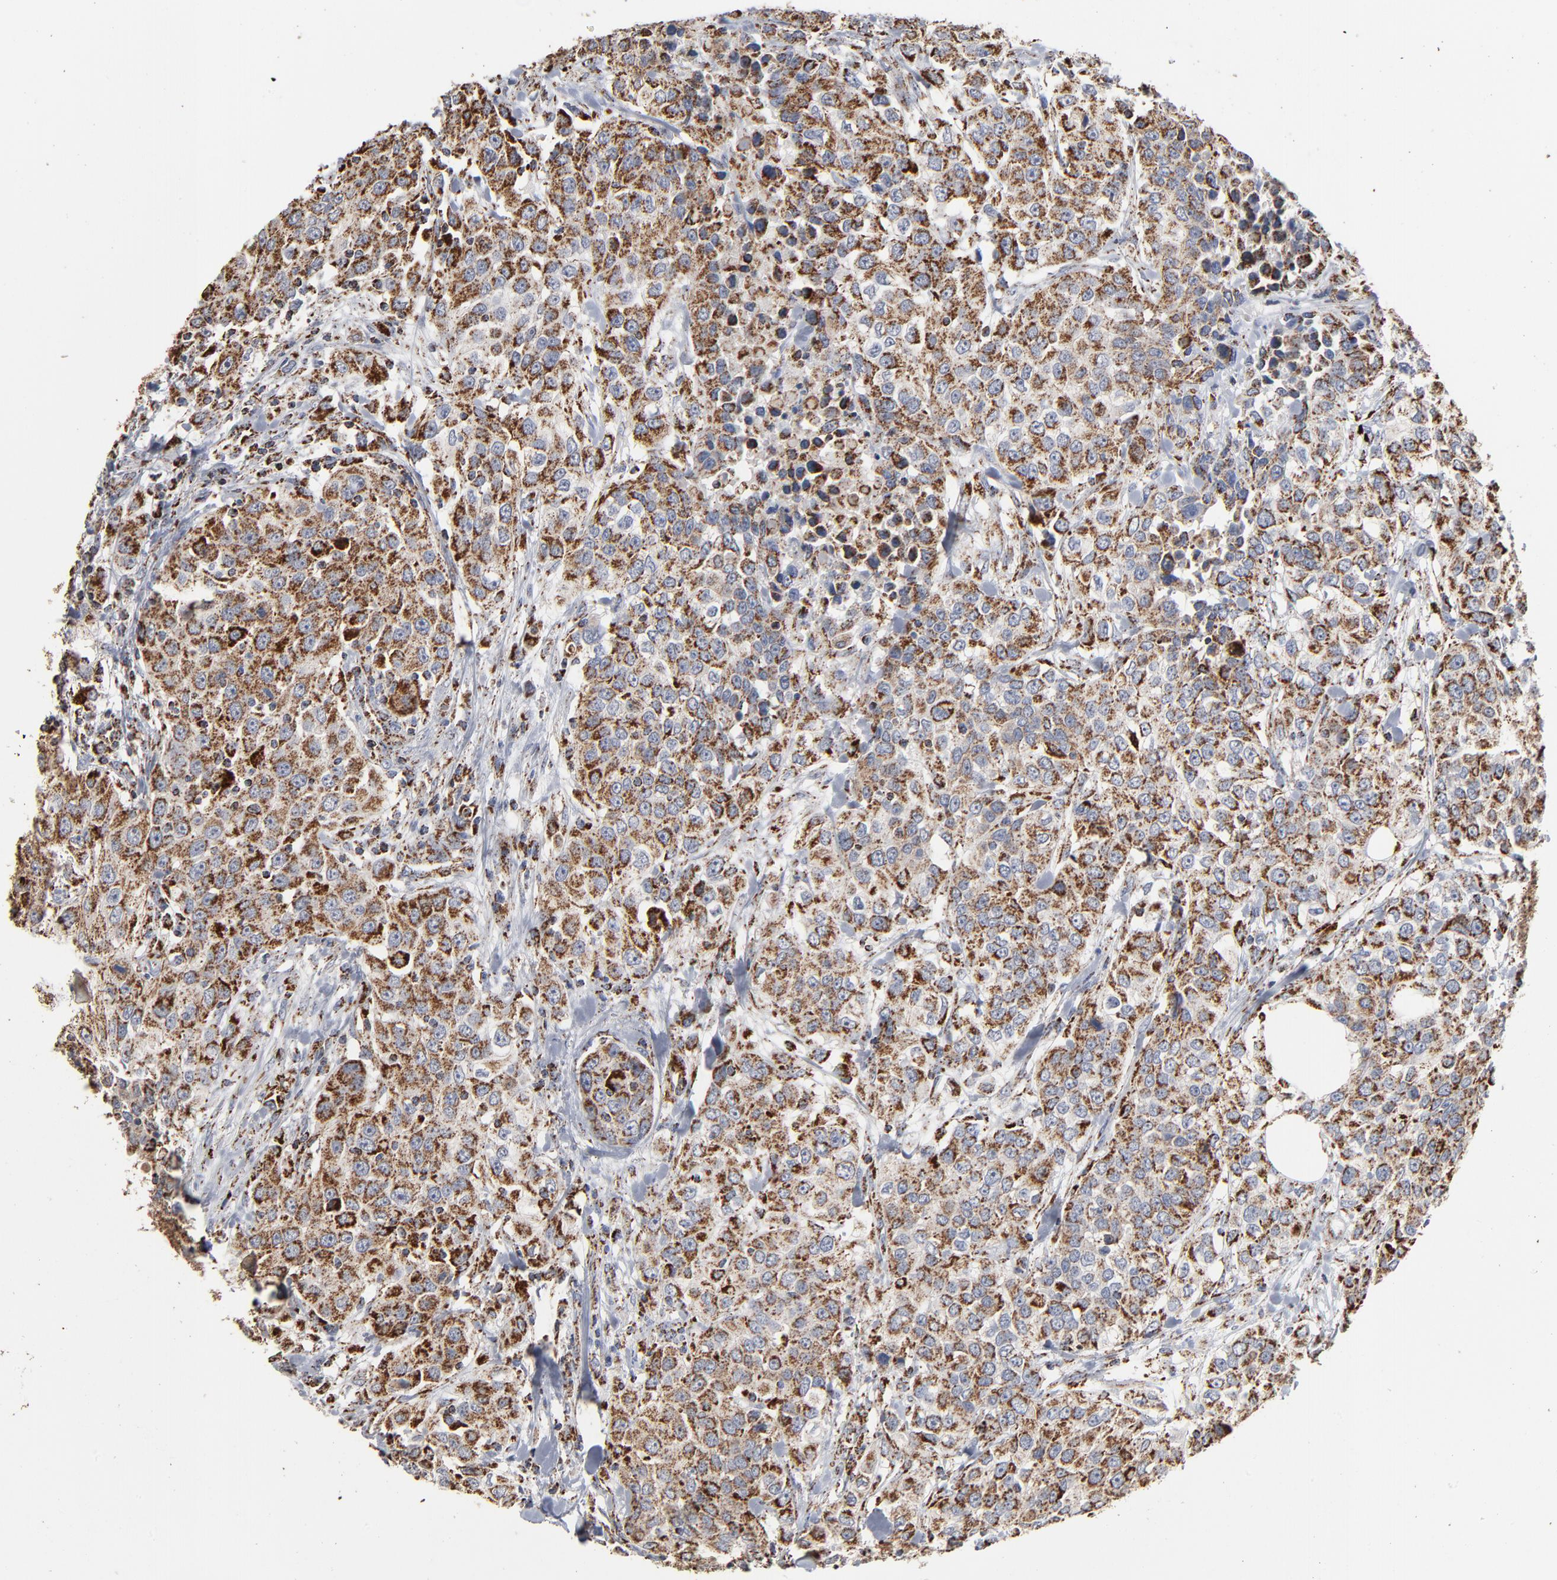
{"staining": {"intensity": "strong", "quantity": ">75%", "location": "cytoplasmic/membranous"}, "tissue": "urothelial cancer", "cell_type": "Tumor cells", "image_type": "cancer", "snomed": [{"axis": "morphology", "description": "Urothelial carcinoma, High grade"}, {"axis": "topography", "description": "Urinary bladder"}], "caption": "DAB (3,3'-diaminobenzidine) immunohistochemical staining of high-grade urothelial carcinoma reveals strong cytoplasmic/membranous protein expression in about >75% of tumor cells. (brown staining indicates protein expression, while blue staining denotes nuclei).", "gene": "UQCRC1", "patient": {"sex": "female", "age": 80}}